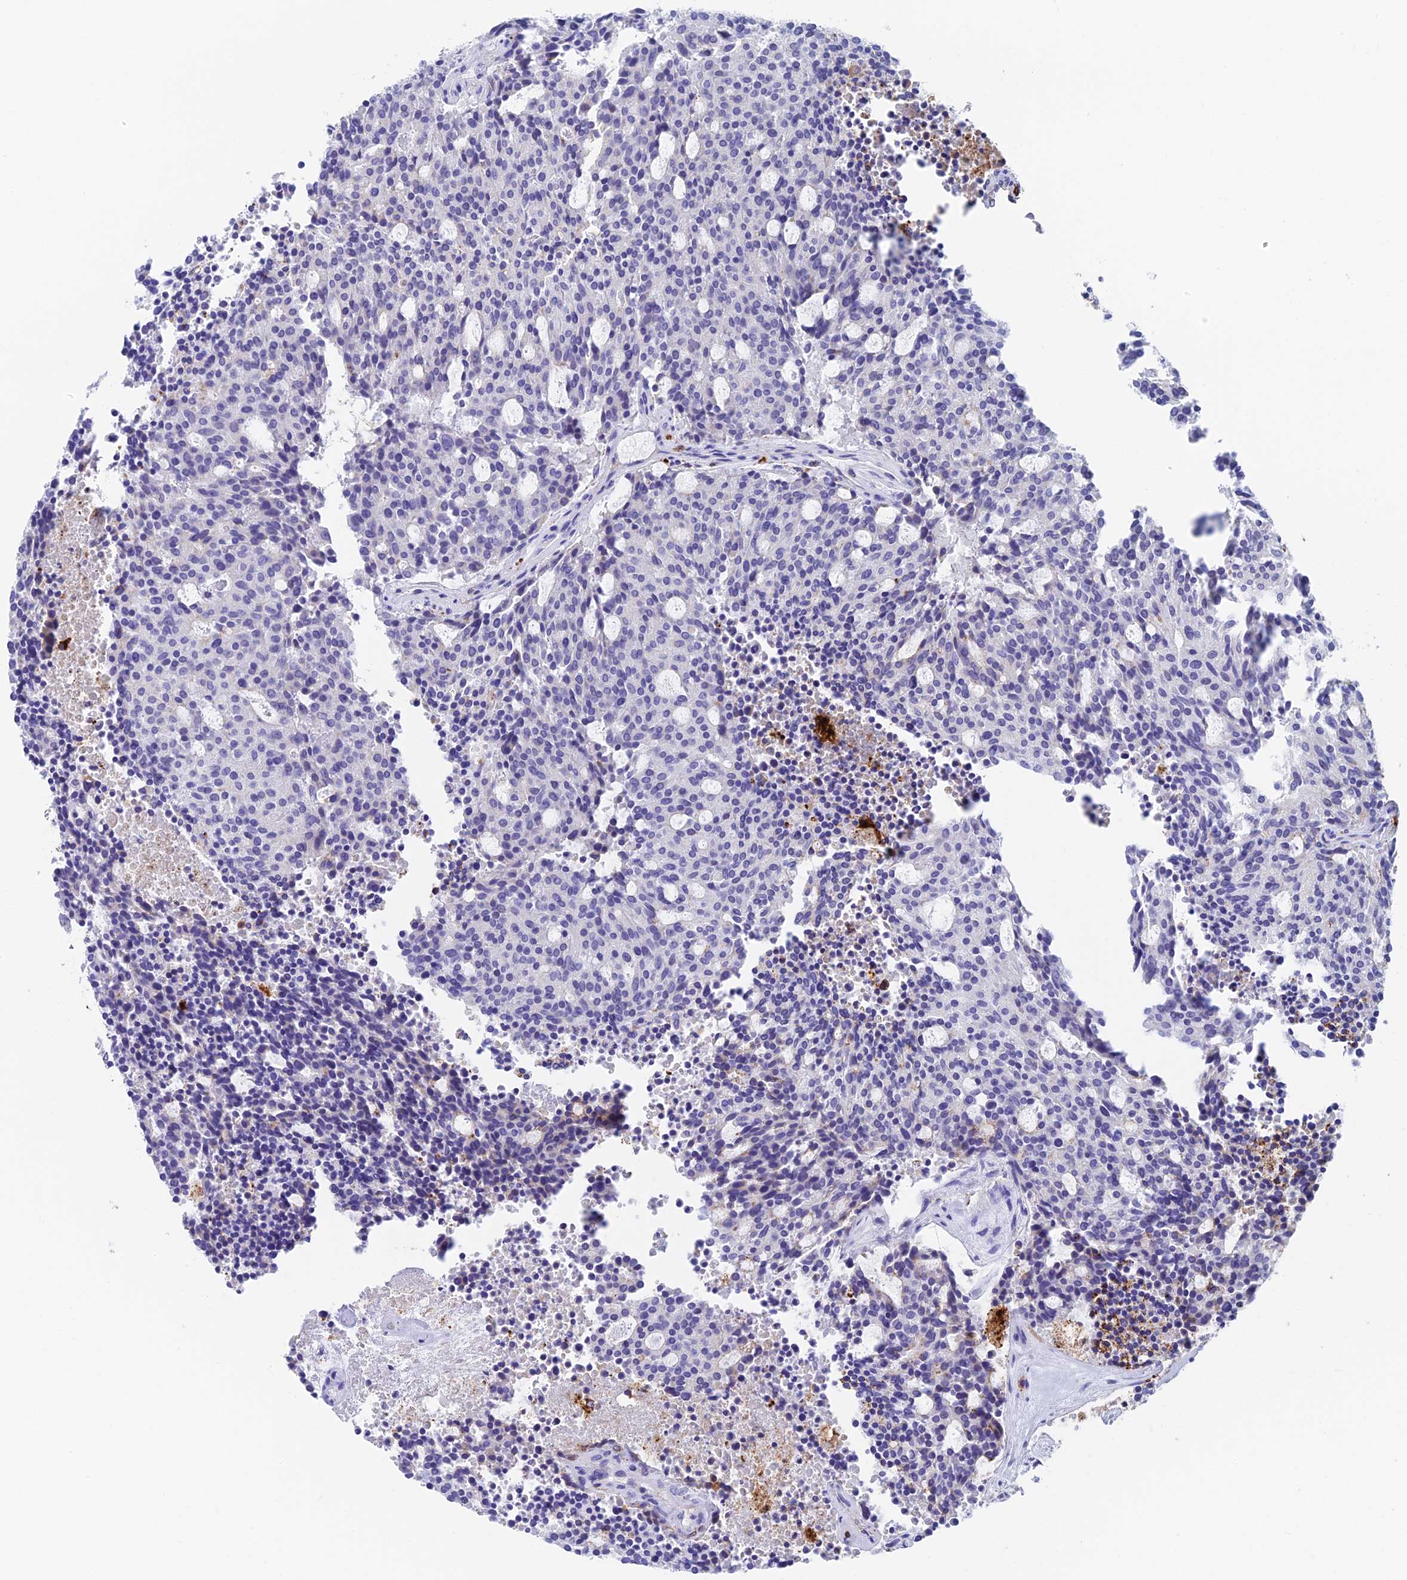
{"staining": {"intensity": "negative", "quantity": "none", "location": "none"}, "tissue": "carcinoid", "cell_type": "Tumor cells", "image_type": "cancer", "snomed": [{"axis": "morphology", "description": "Carcinoid, malignant, NOS"}, {"axis": "topography", "description": "Pancreas"}], "caption": "An image of carcinoid stained for a protein demonstrates no brown staining in tumor cells.", "gene": "ADAMTS13", "patient": {"sex": "female", "age": 54}}